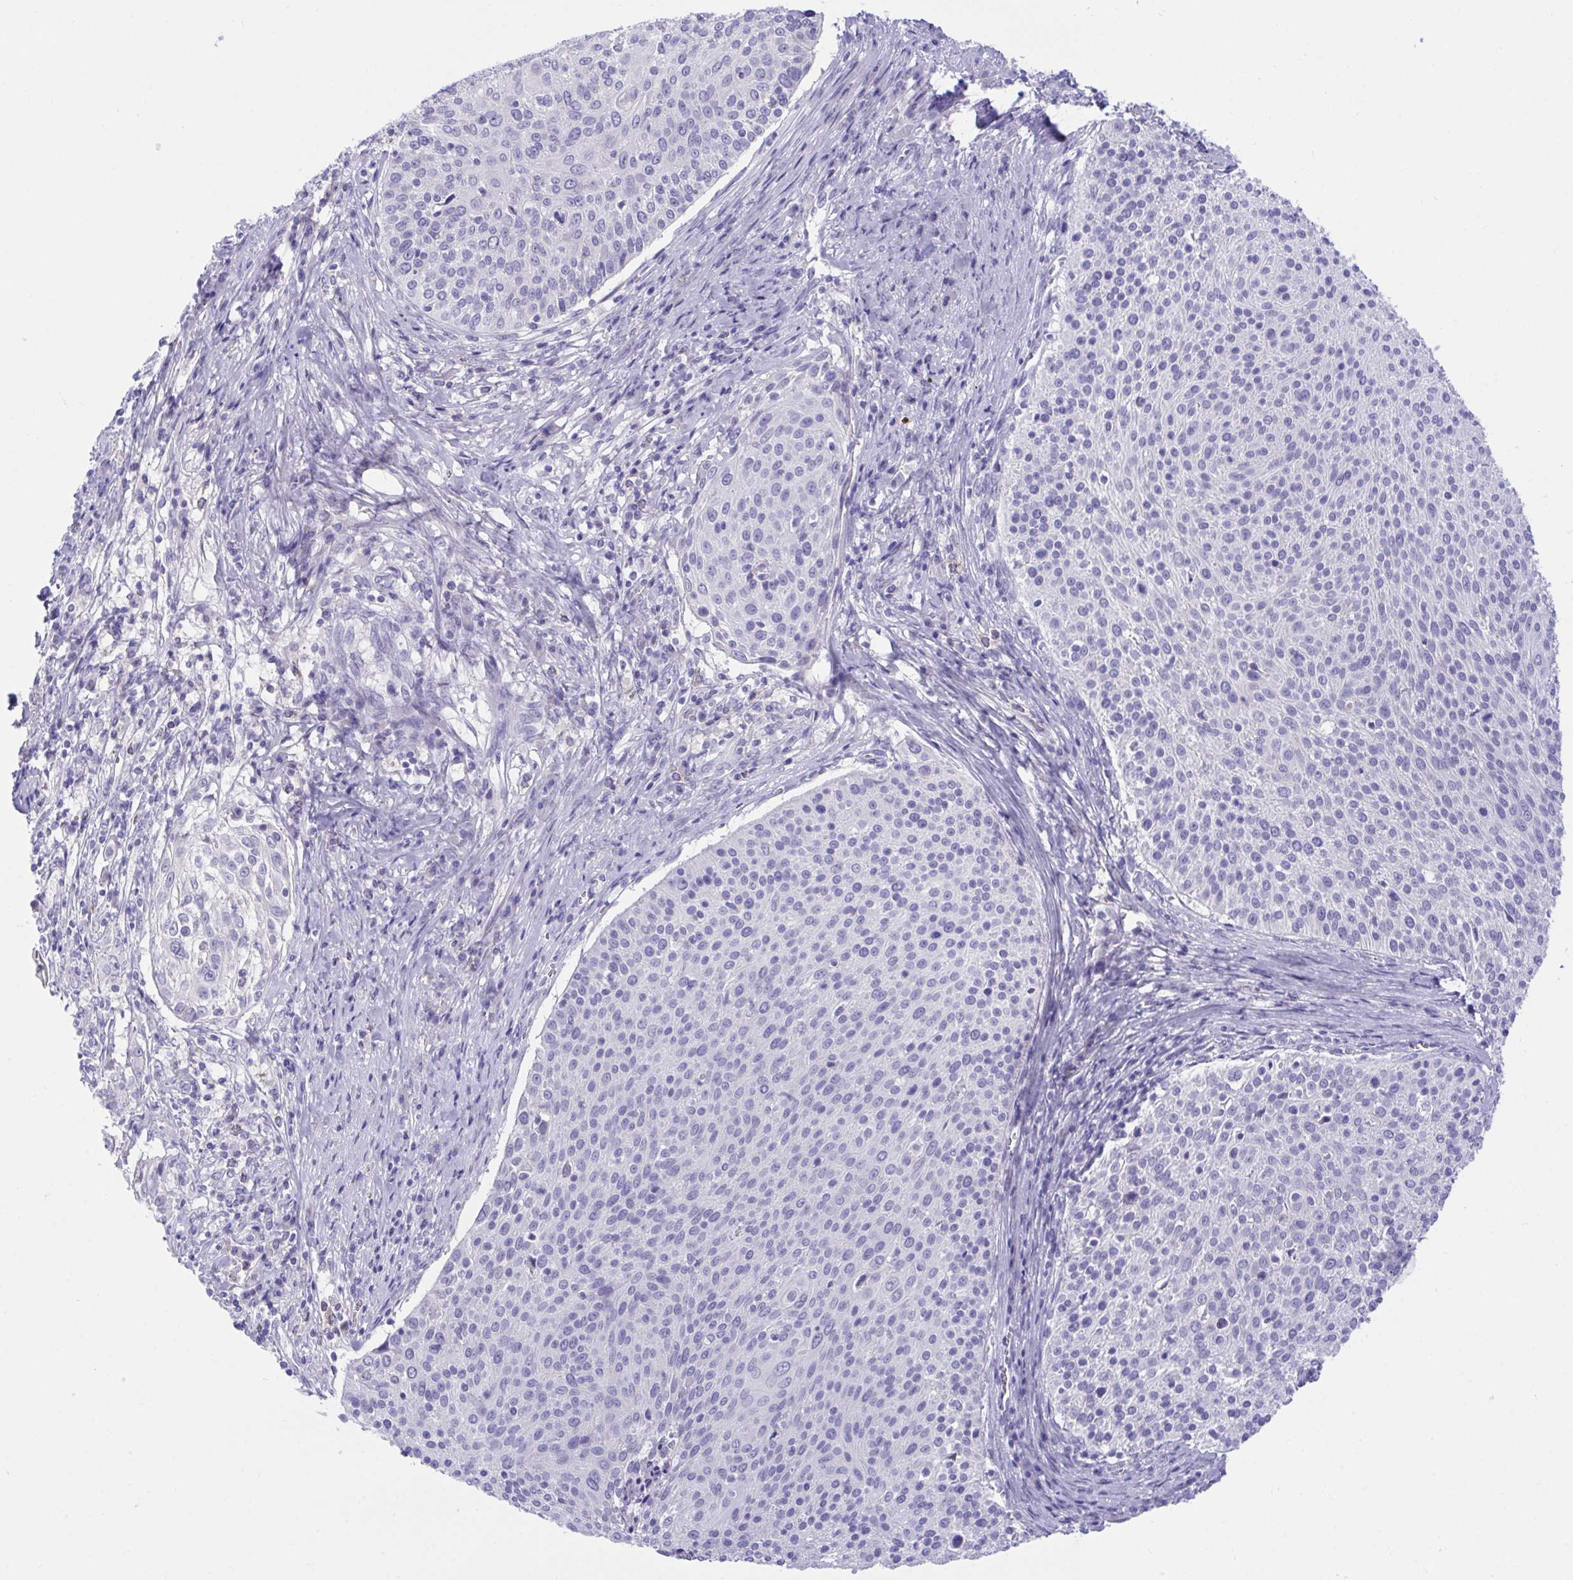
{"staining": {"intensity": "negative", "quantity": "none", "location": "none"}, "tissue": "cervical cancer", "cell_type": "Tumor cells", "image_type": "cancer", "snomed": [{"axis": "morphology", "description": "Squamous cell carcinoma, NOS"}, {"axis": "topography", "description": "Cervix"}], "caption": "An image of squamous cell carcinoma (cervical) stained for a protein shows no brown staining in tumor cells. Brightfield microscopy of immunohistochemistry (IHC) stained with DAB (brown) and hematoxylin (blue), captured at high magnification.", "gene": "PLEKHH1", "patient": {"sex": "female", "age": 31}}